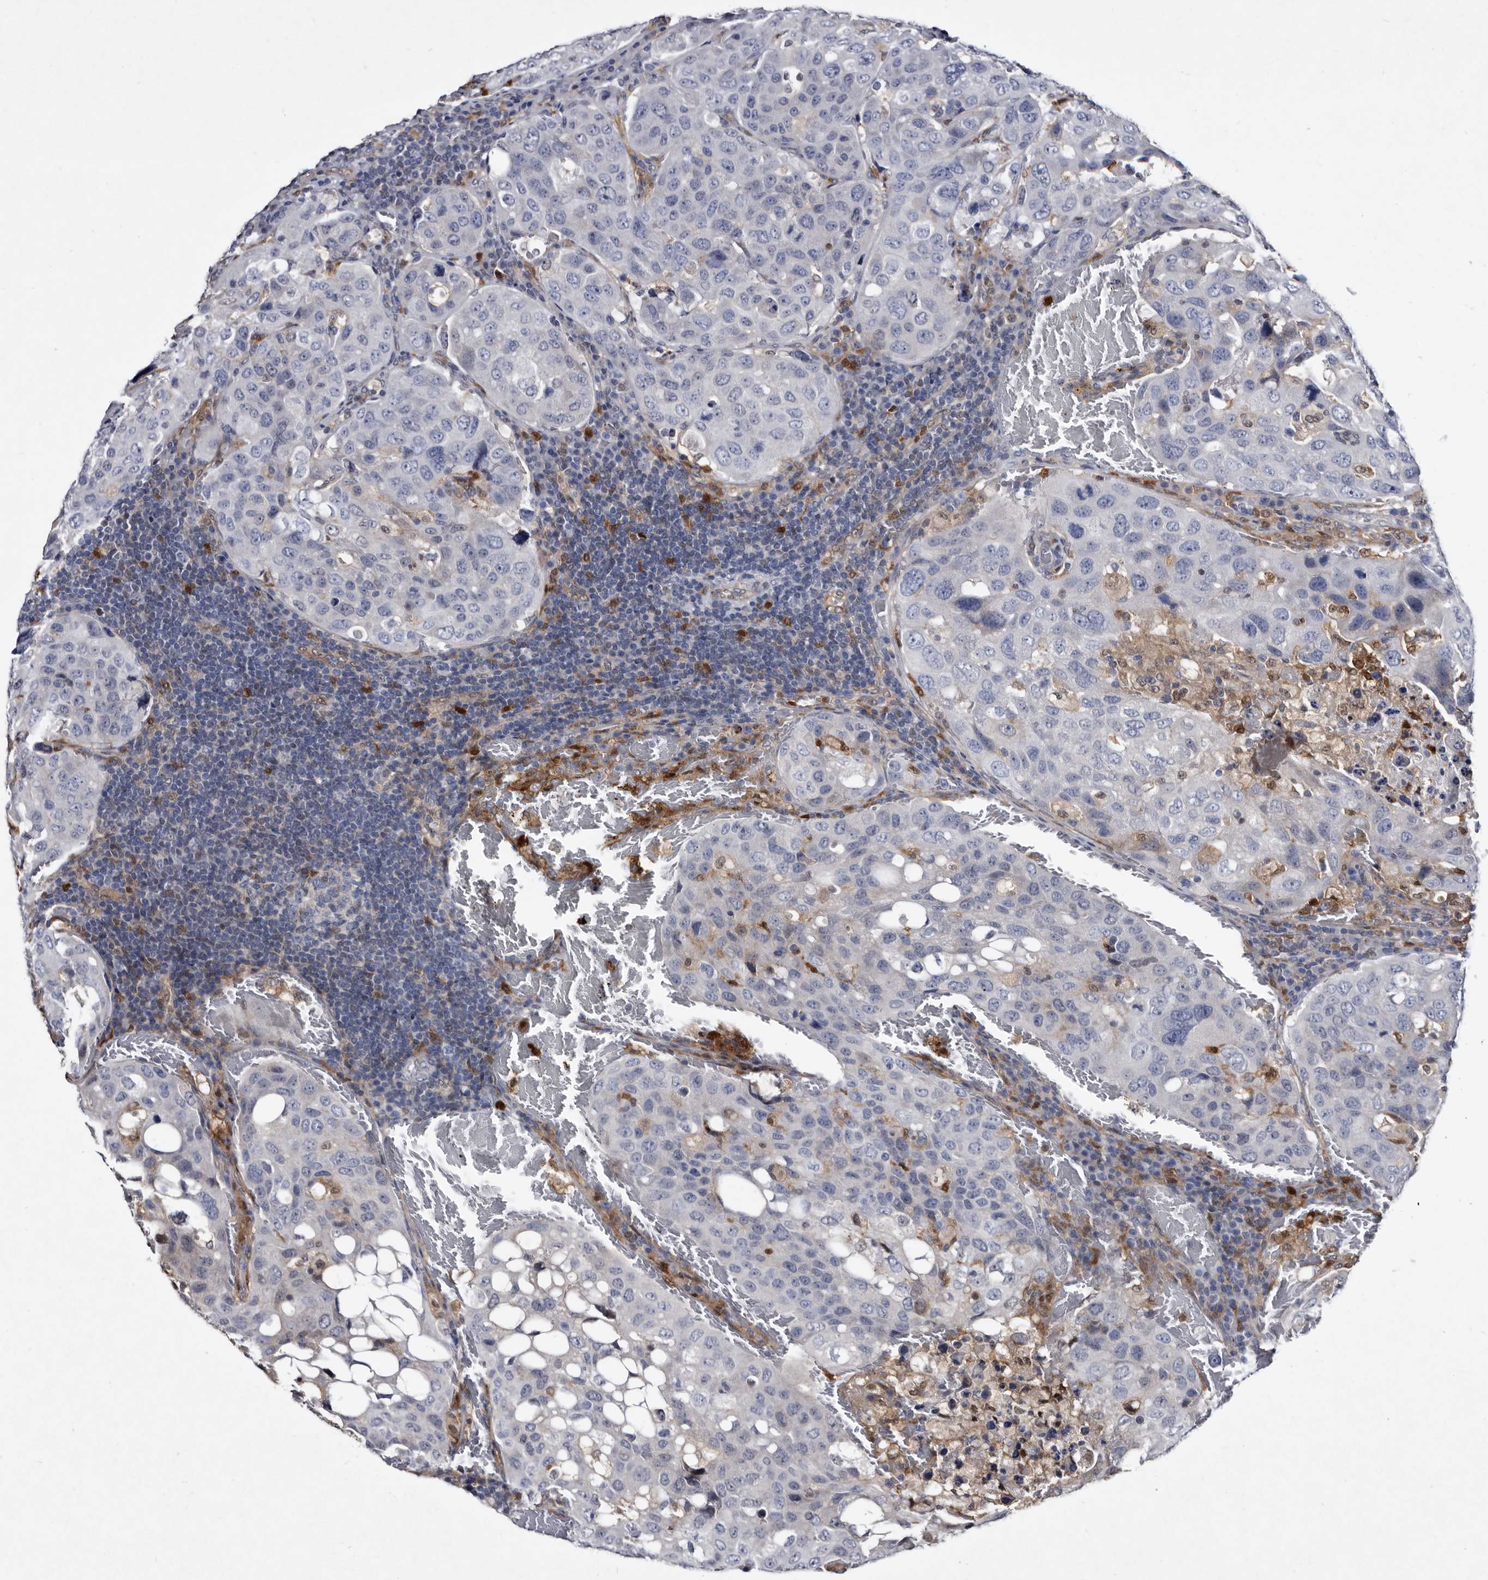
{"staining": {"intensity": "negative", "quantity": "none", "location": "none"}, "tissue": "urothelial cancer", "cell_type": "Tumor cells", "image_type": "cancer", "snomed": [{"axis": "morphology", "description": "Urothelial carcinoma, High grade"}, {"axis": "topography", "description": "Lymph node"}, {"axis": "topography", "description": "Urinary bladder"}], "caption": "A micrograph of human urothelial cancer is negative for staining in tumor cells.", "gene": "SERPINB8", "patient": {"sex": "male", "age": 51}}